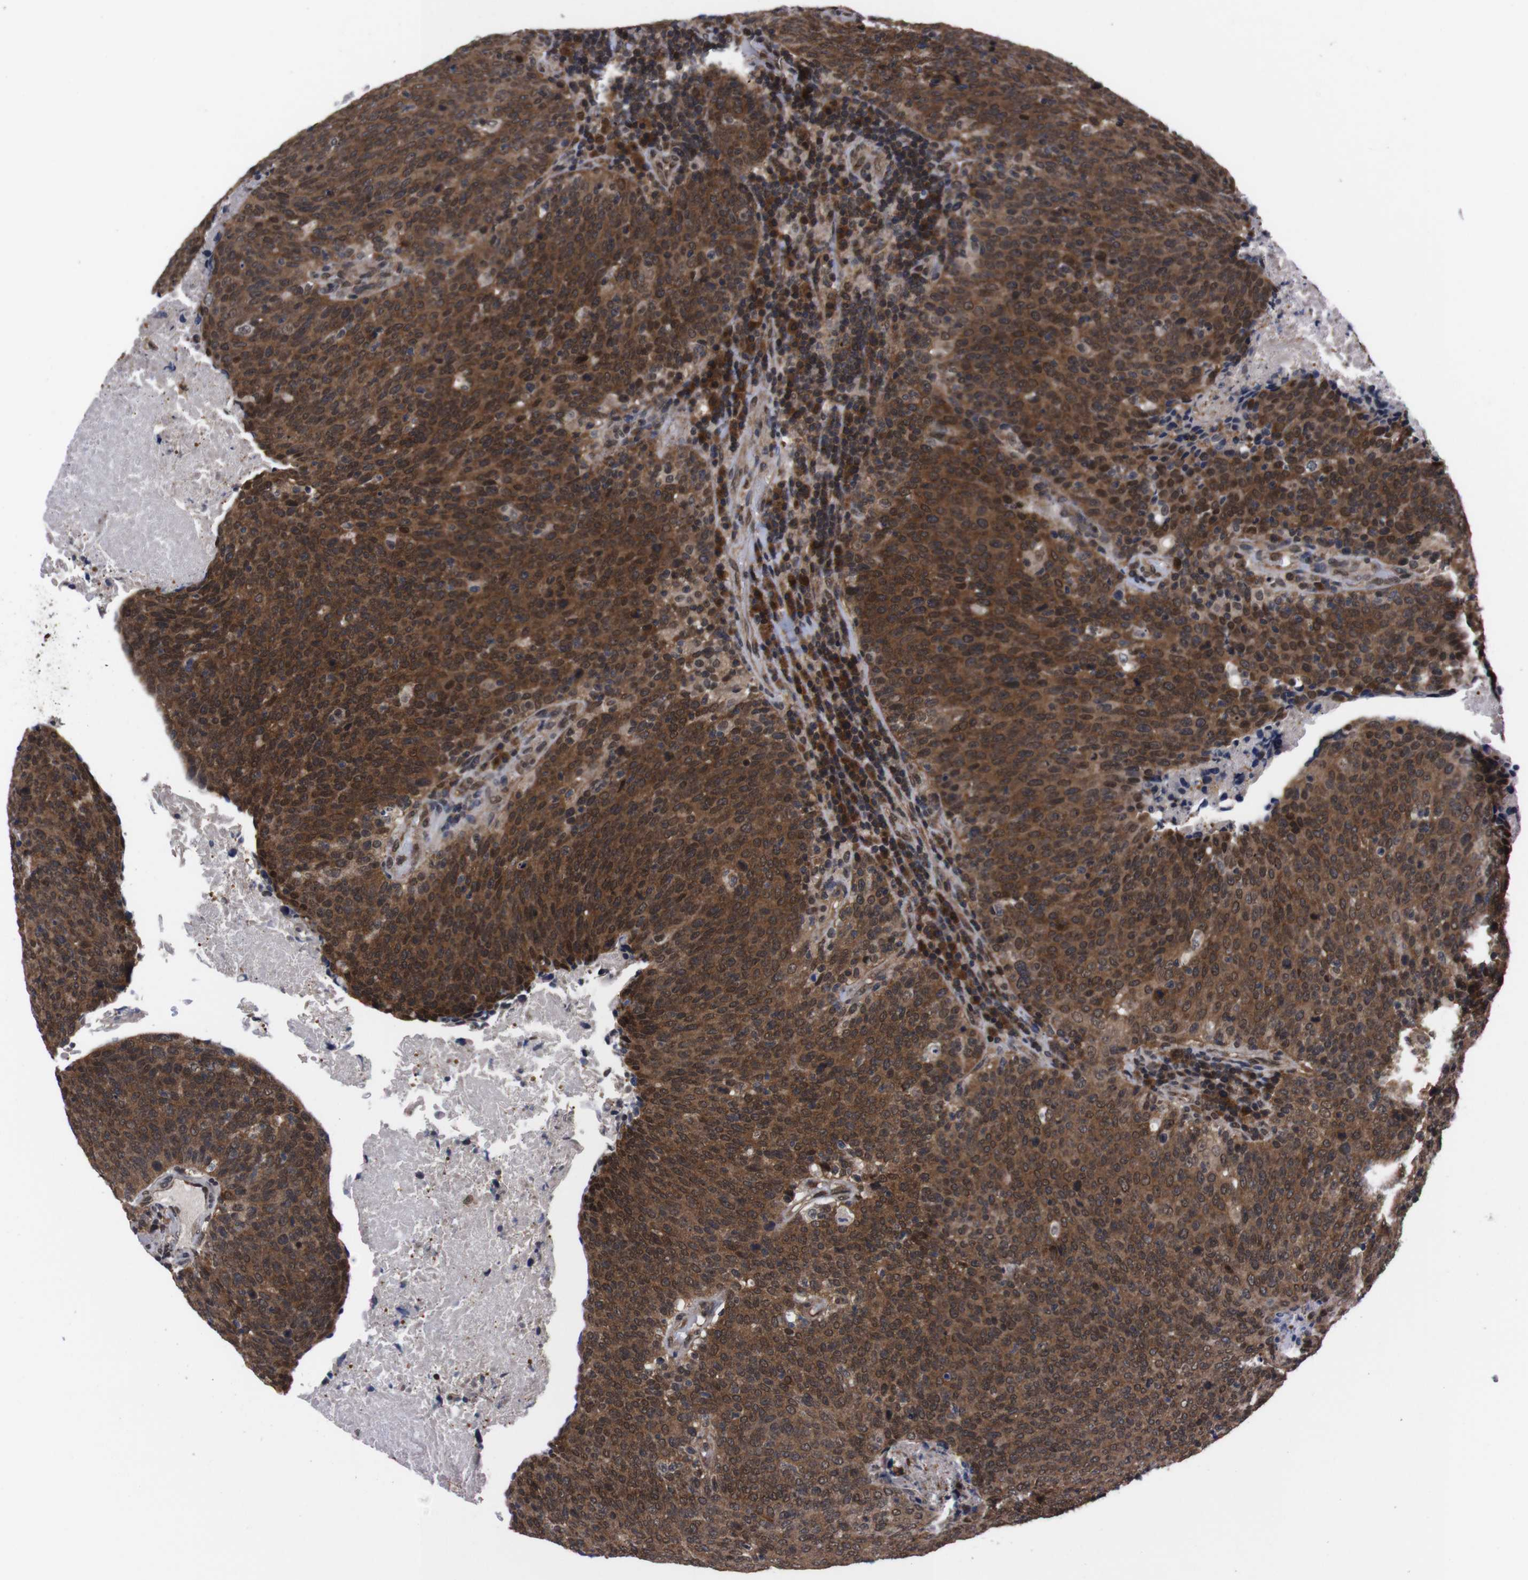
{"staining": {"intensity": "moderate", "quantity": ">75%", "location": "cytoplasmic/membranous,nuclear"}, "tissue": "head and neck cancer", "cell_type": "Tumor cells", "image_type": "cancer", "snomed": [{"axis": "morphology", "description": "Squamous cell carcinoma, NOS"}, {"axis": "morphology", "description": "Squamous cell carcinoma, metastatic, NOS"}, {"axis": "topography", "description": "Lymph node"}, {"axis": "topography", "description": "Head-Neck"}], "caption": "Brown immunohistochemical staining in head and neck cancer shows moderate cytoplasmic/membranous and nuclear expression in about >75% of tumor cells.", "gene": "UBQLN2", "patient": {"sex": "male", "age": 62}}